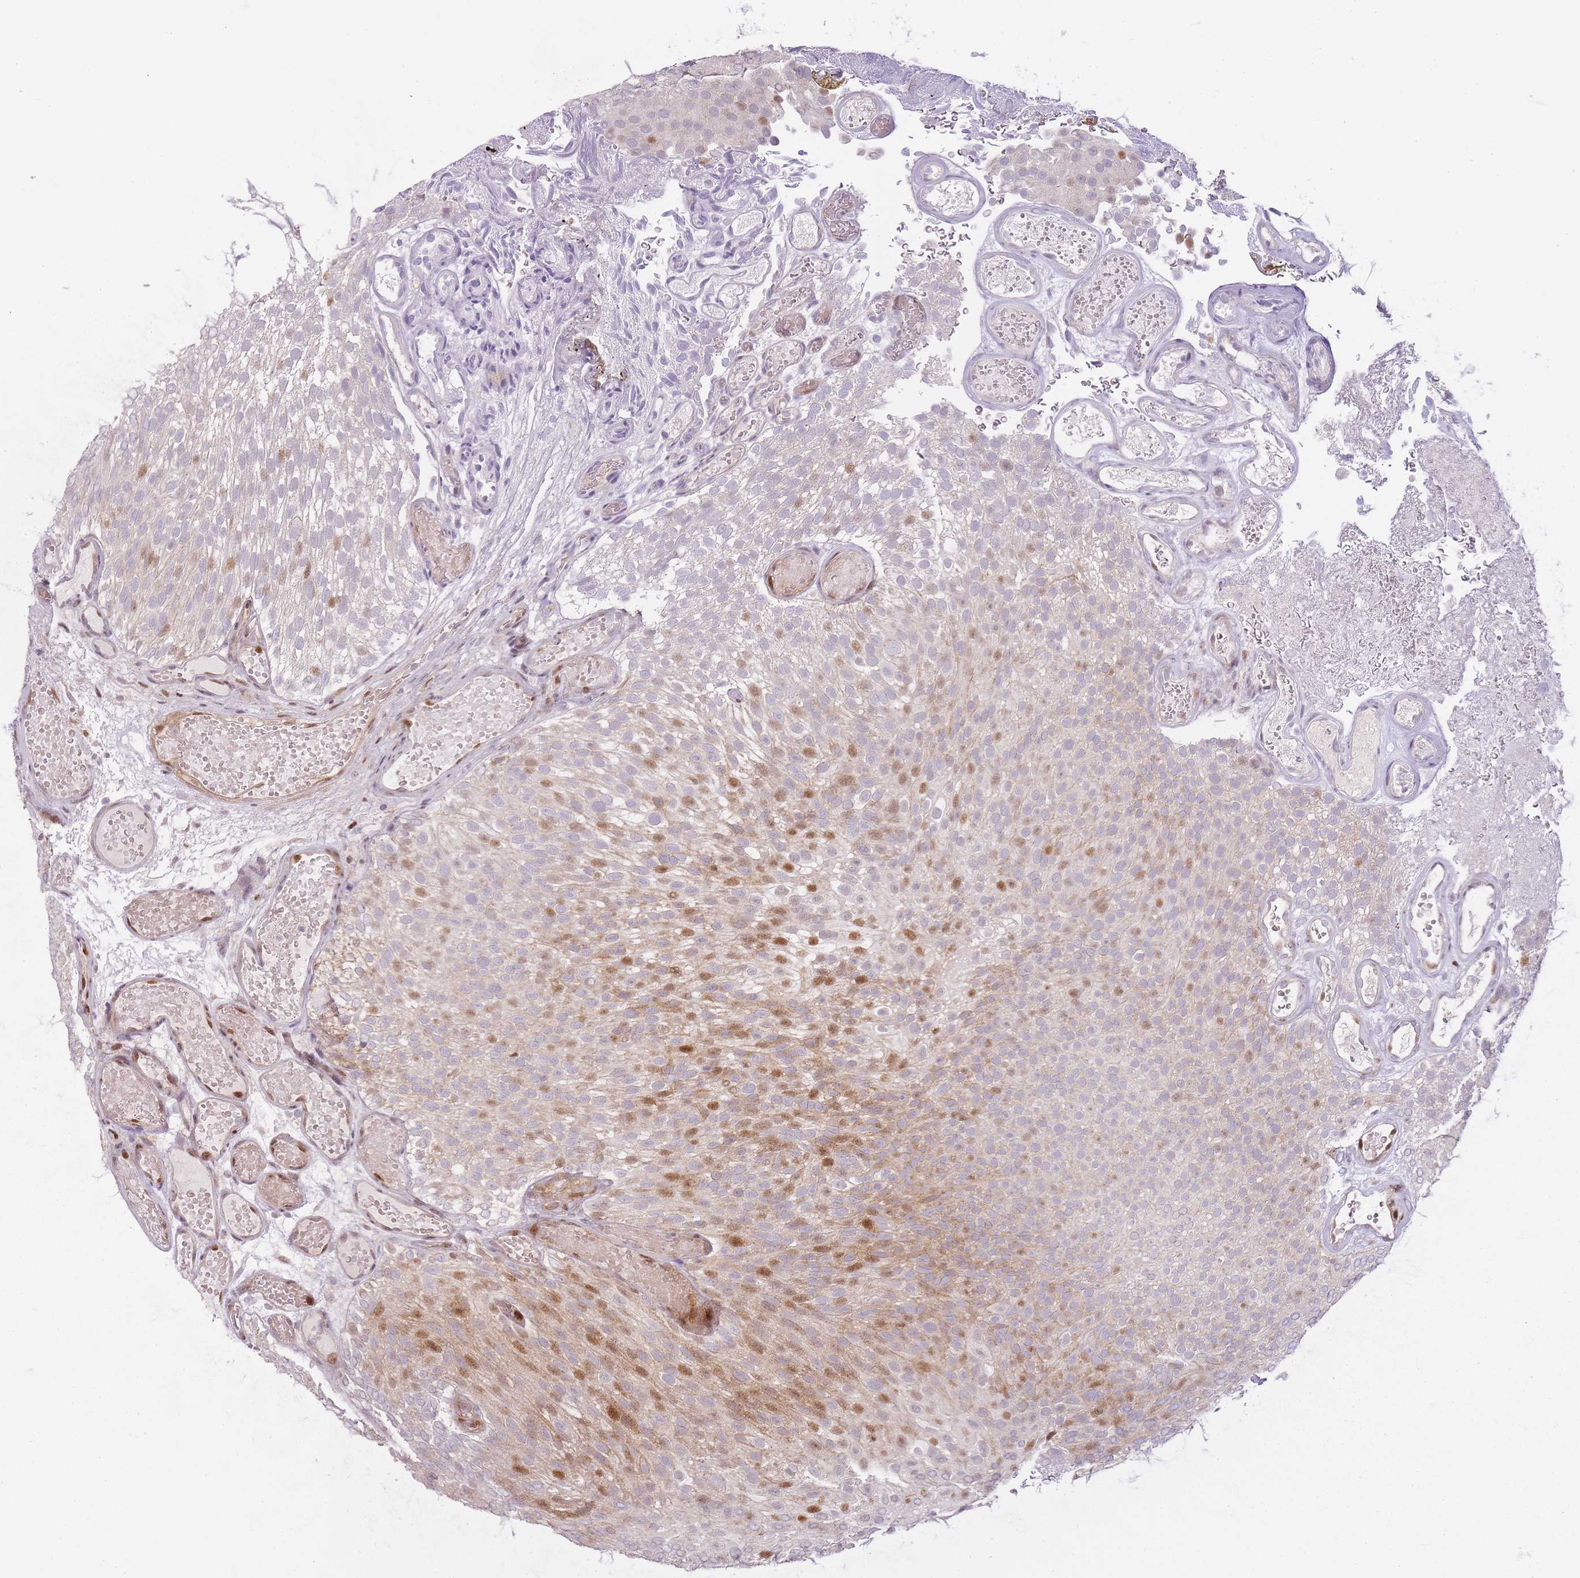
{"staining": {"intensity": "moderate", "quantity": "25%-75%", "location": "cytoplasmic/membranous,nuclear"}, "tissue": "urothelial cancer", "cell_type": "Tumor cells", "image_type": "cancer", "snomed": [{"axis": "morphology", "description": "Urothelial carcinoma, Low grade"}, {"axis": "topography", "description": "Urinary bladder"}], "caption": "Immunohistochemical staining of human urothelial cancer shows moderate cytoplasmic/membranous and nuclear protein positivity in about 25%-75% of tumor cells.", "gene": "OGG1", "patient": {"sex": "male", "age": 78}}